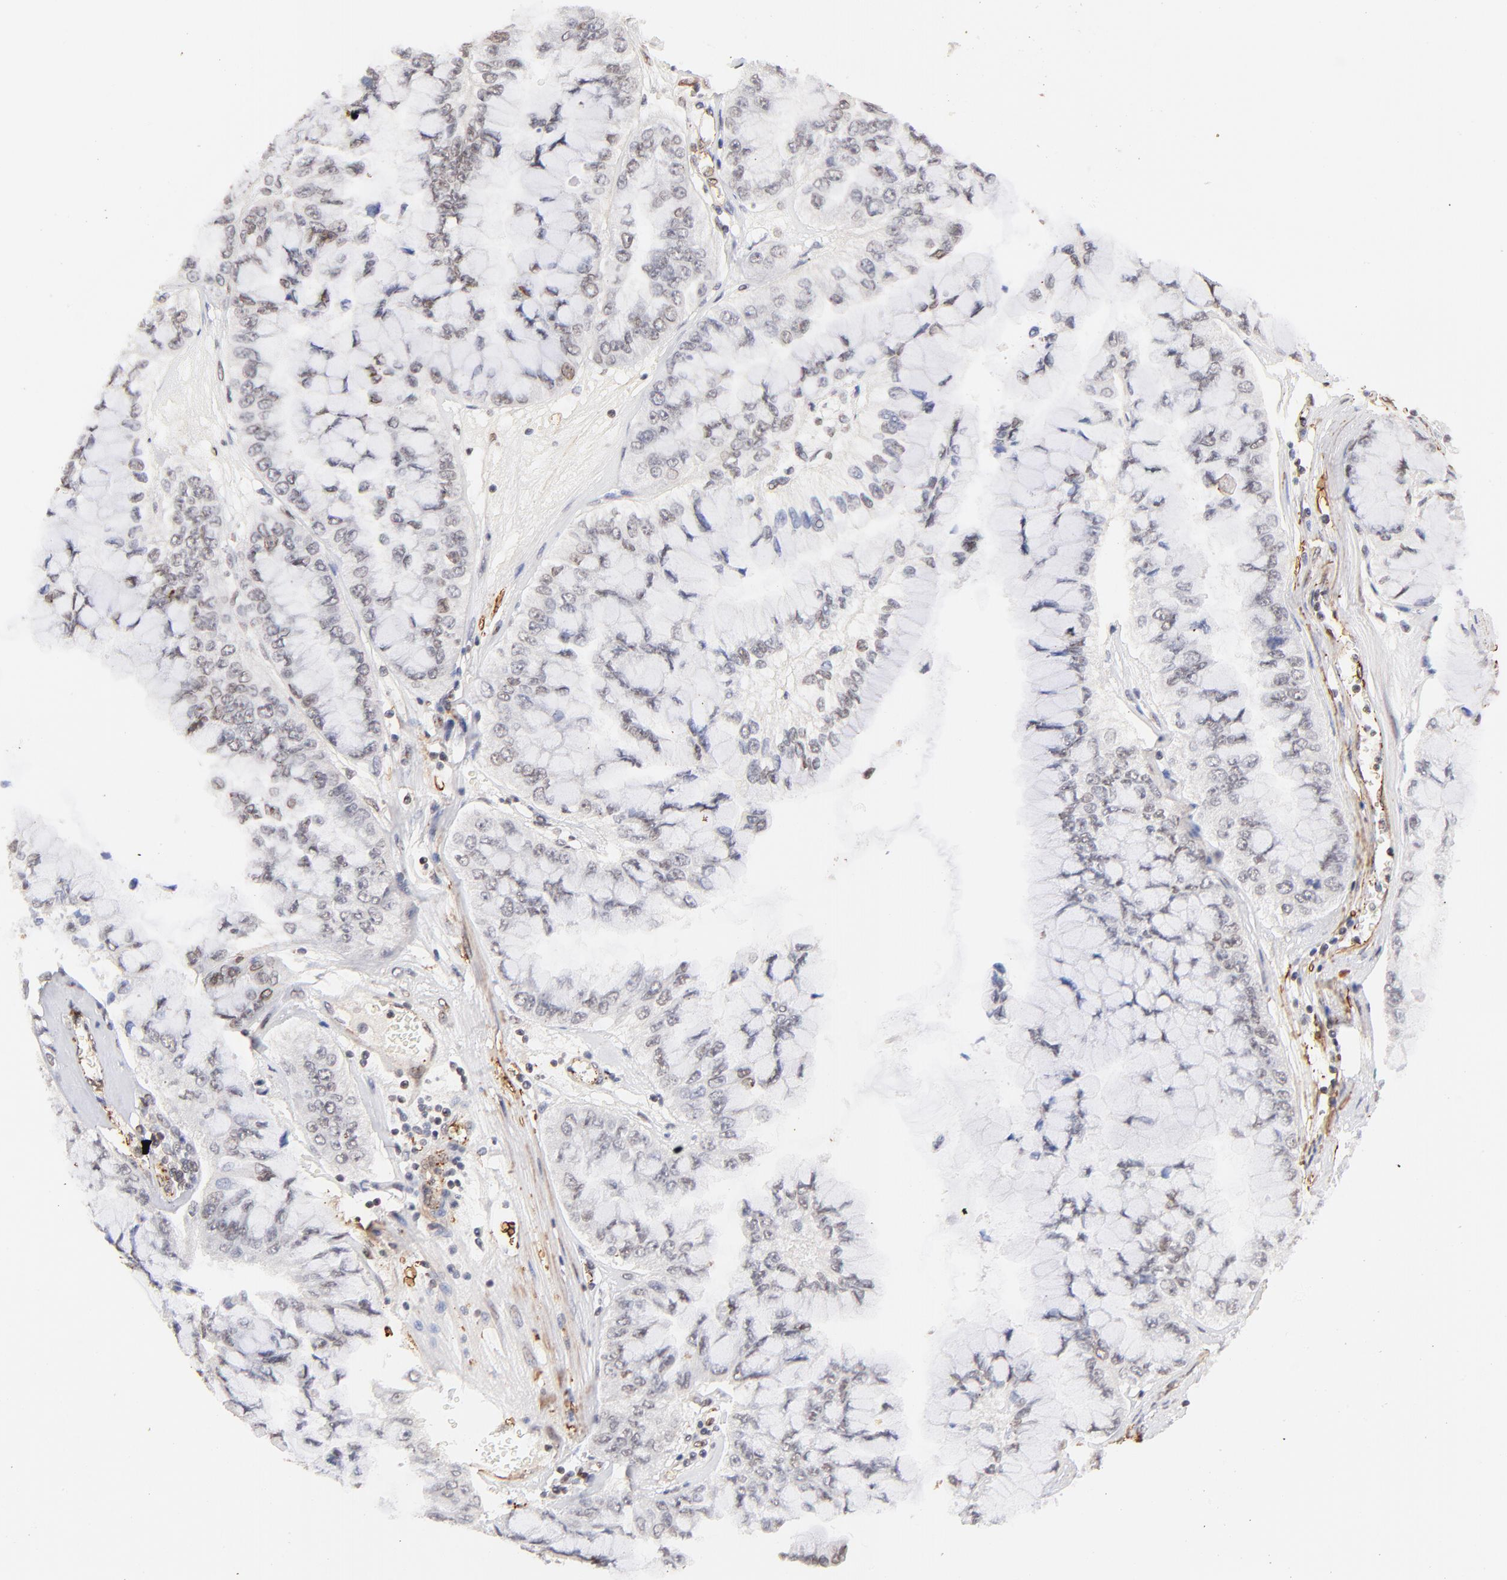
{"staining": {"intensity": "weak", "quantity": "<25%", "location": "nuclear"}, "tissue": "liver cancer", "cell_type": "Tumor cells", "image_type": "cancer", "snomed": [{"axis": "morphology", "description": "Cholangiocarcinoma"}, {"axis": "topography", "description": "Liver"}], "caption": "A micrograph of human liver cholangiocarcinoma is negative for staining in tumor cells.", "gene": "ZFP92", "patient": {"sex": "female", "age": 79}}